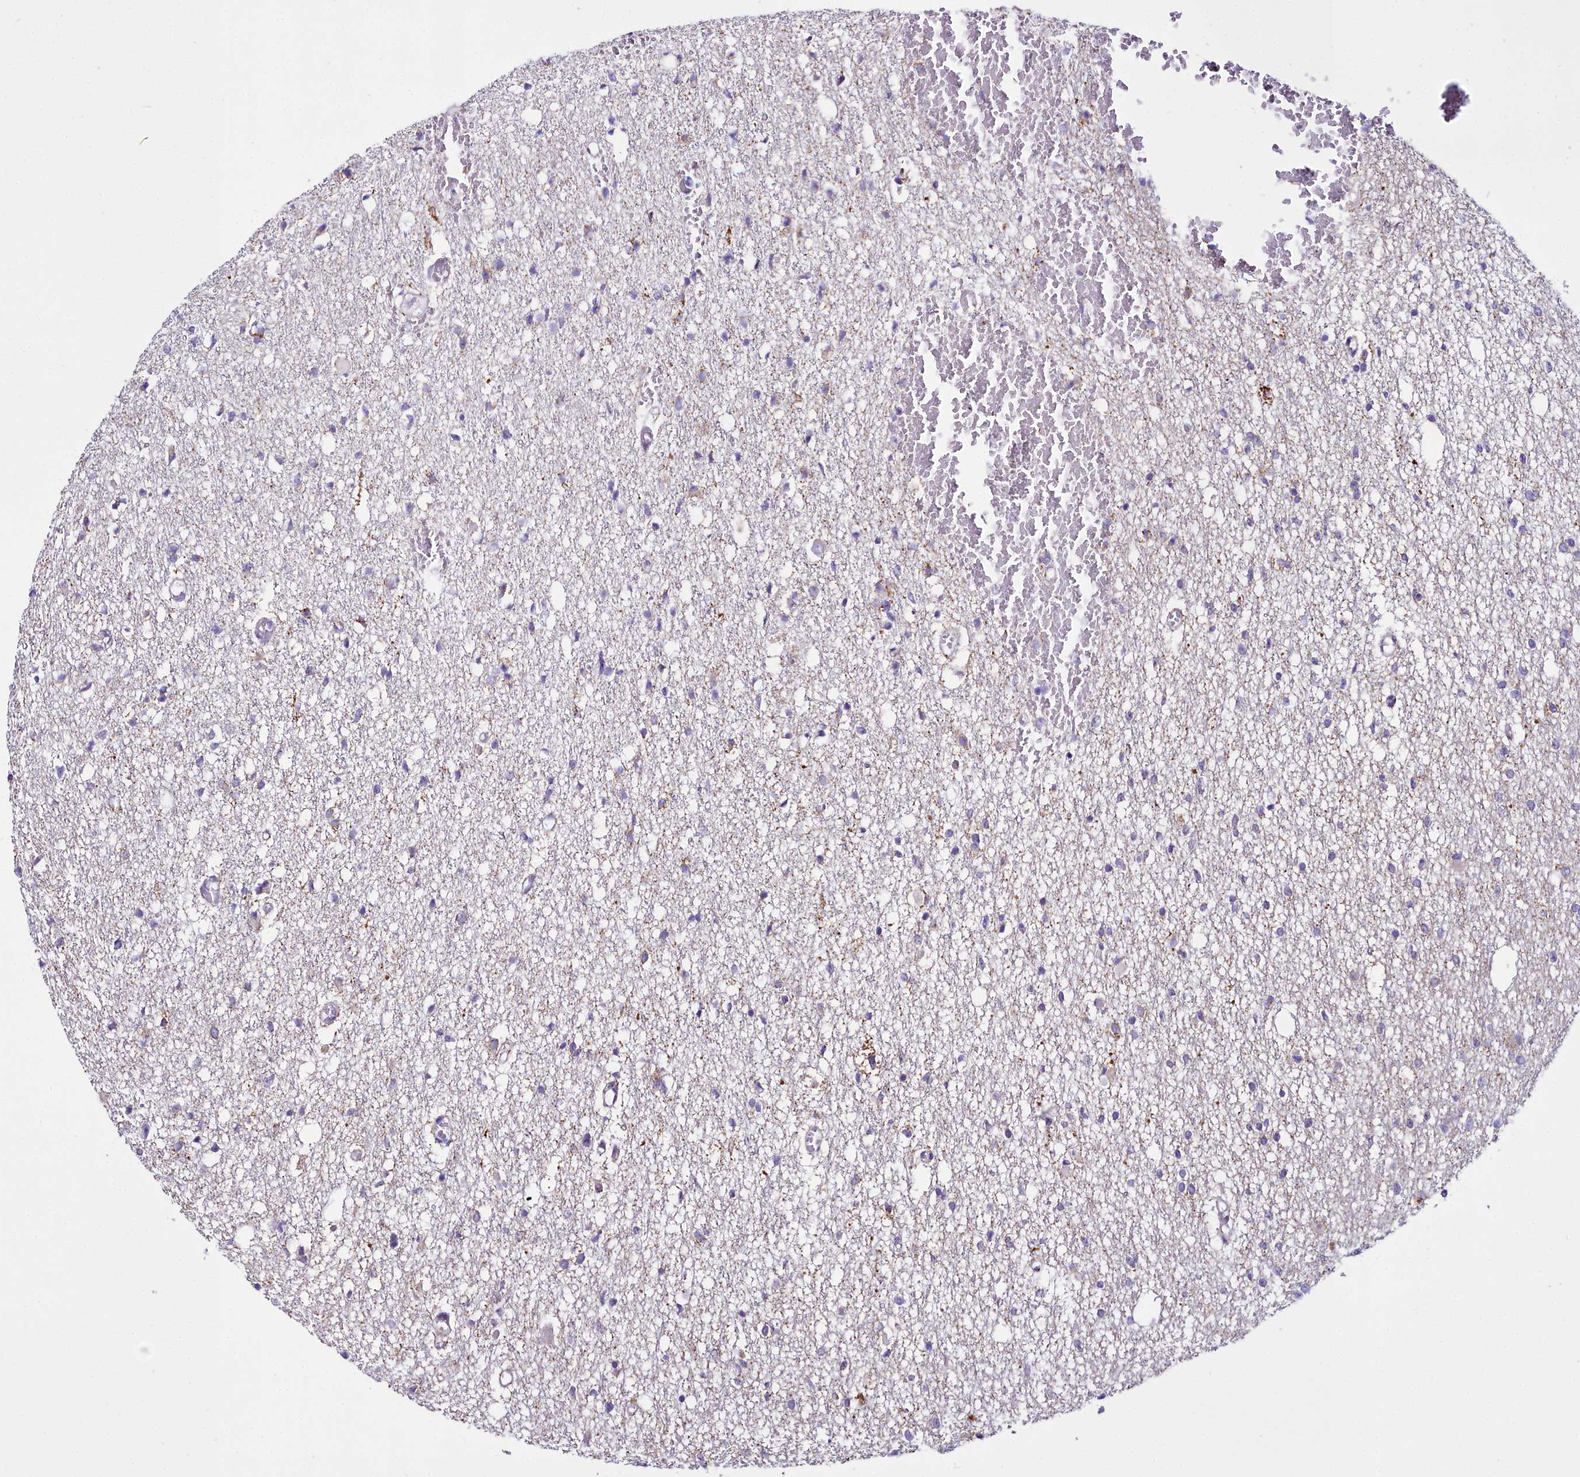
{"staining": {"intensity": "negative", "quantity": "none", "location": "none"}, "tissue": "glioma", "cell_type": "Tumor cells", "image_type": "cancer", "snomed": [{"axis": "morphology", "description": "Glioma, malignant, Low grade"}, {"axis": "topography", "description": "Brain"}], "caption": "An IHC micrograph of glioma is shown. There is no staining in tumor cells of glioma.", "gene": "WDFY3", "patient": {"sex": "female", "age": 22}}